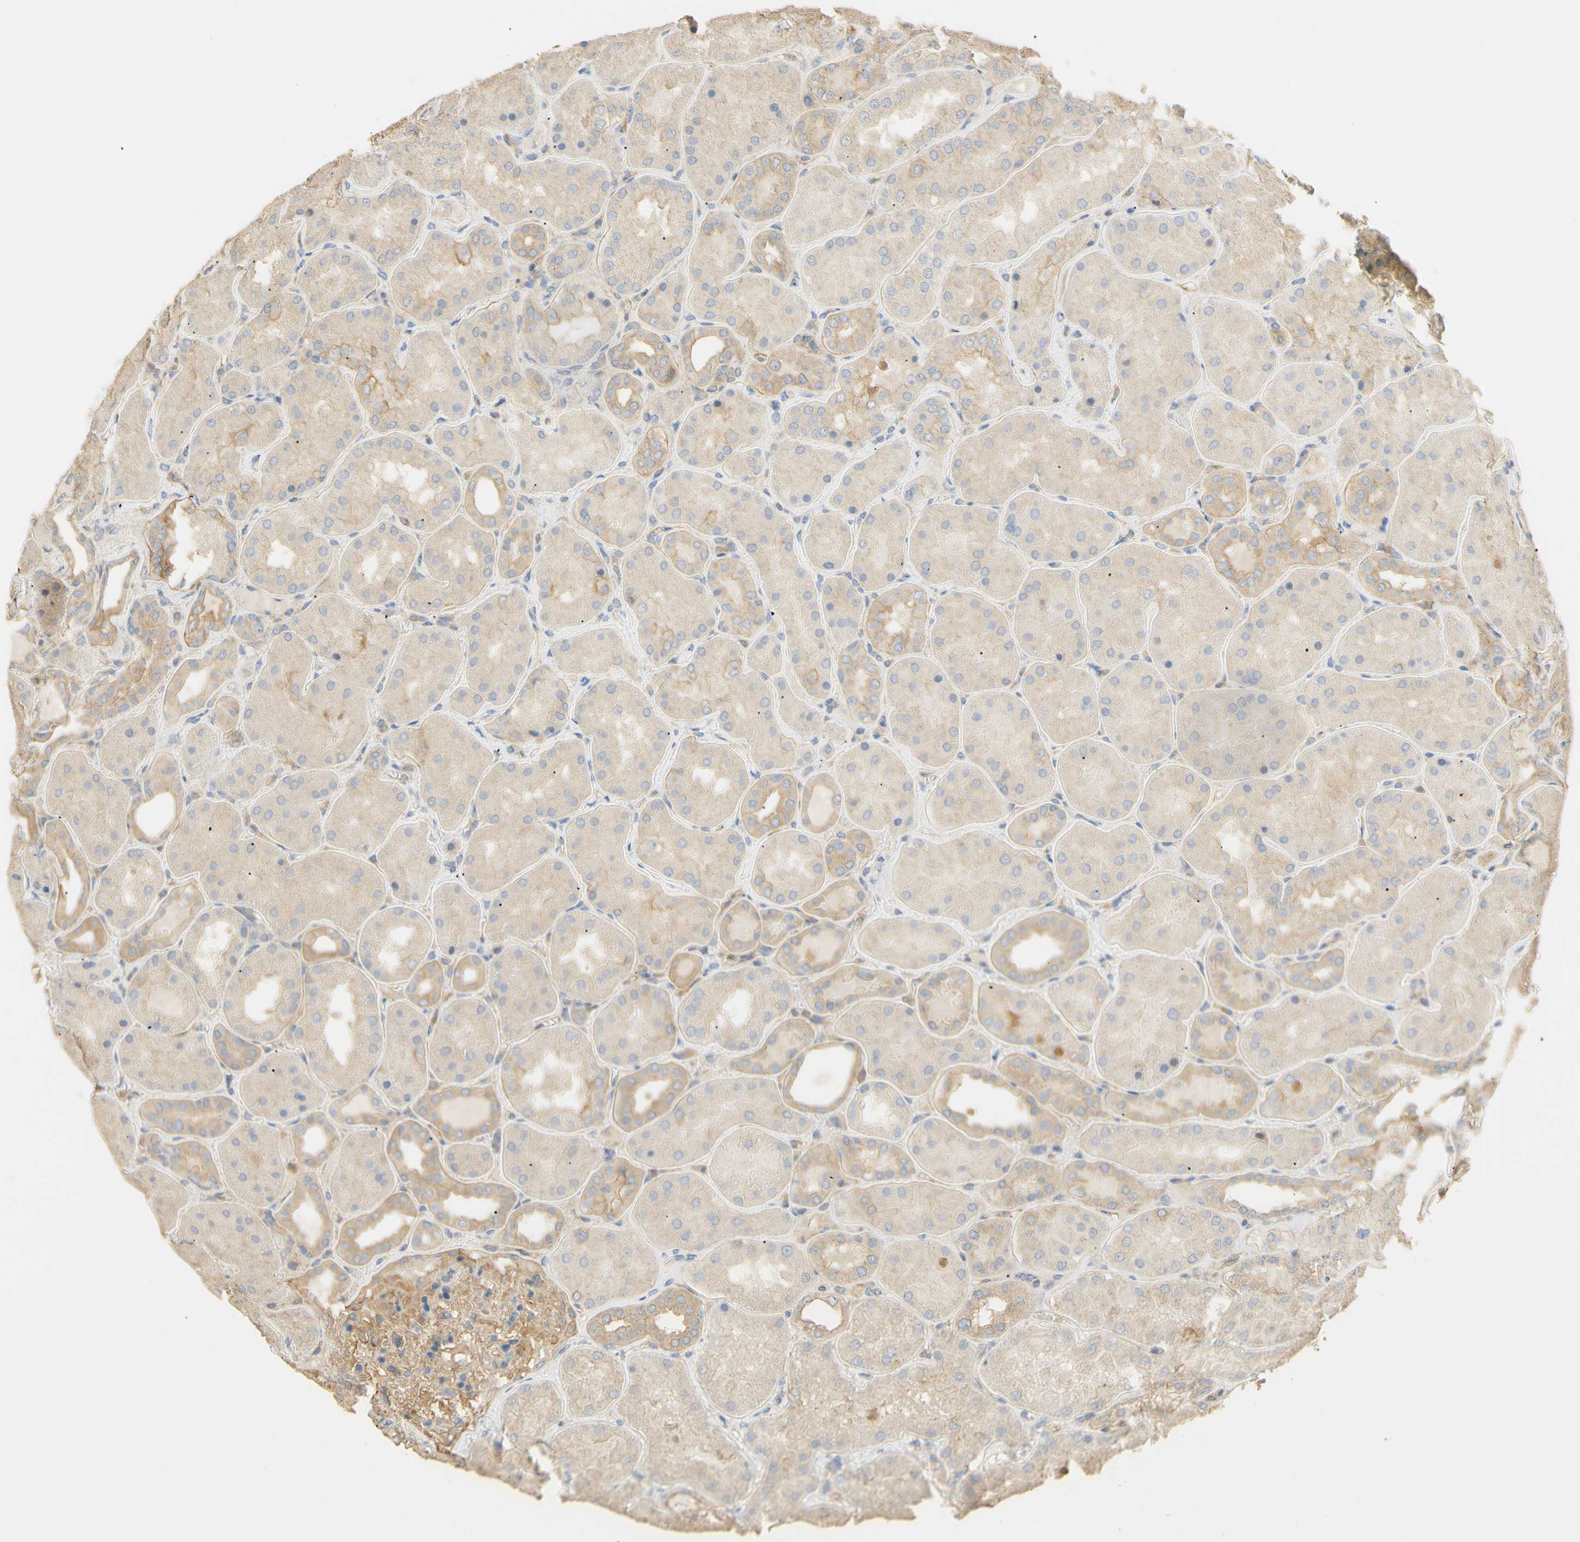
{"staining": {"intensity": "moderate", "quantity": ">75%", "location": "cytoplasmic/membranous"}, "tissue": "kidney", "cell_type": "Cells in glomeruli", "image_type": "normal", "snomed": [{"axis": "morphology", "description": "Normal tissue, NOS"}, {"axis": "topography", "description": "Kidney"}], "caption": "IHC (DAB (3,3'-diaminobenzidine)) staining of unremarkable human kidney reveals moderate cytoplasmic/membranous protein positivity in approximately >75% of cells in glomeruli.", "gene": "KCNE4", "patient": {"sex": "female", "age": 56}}